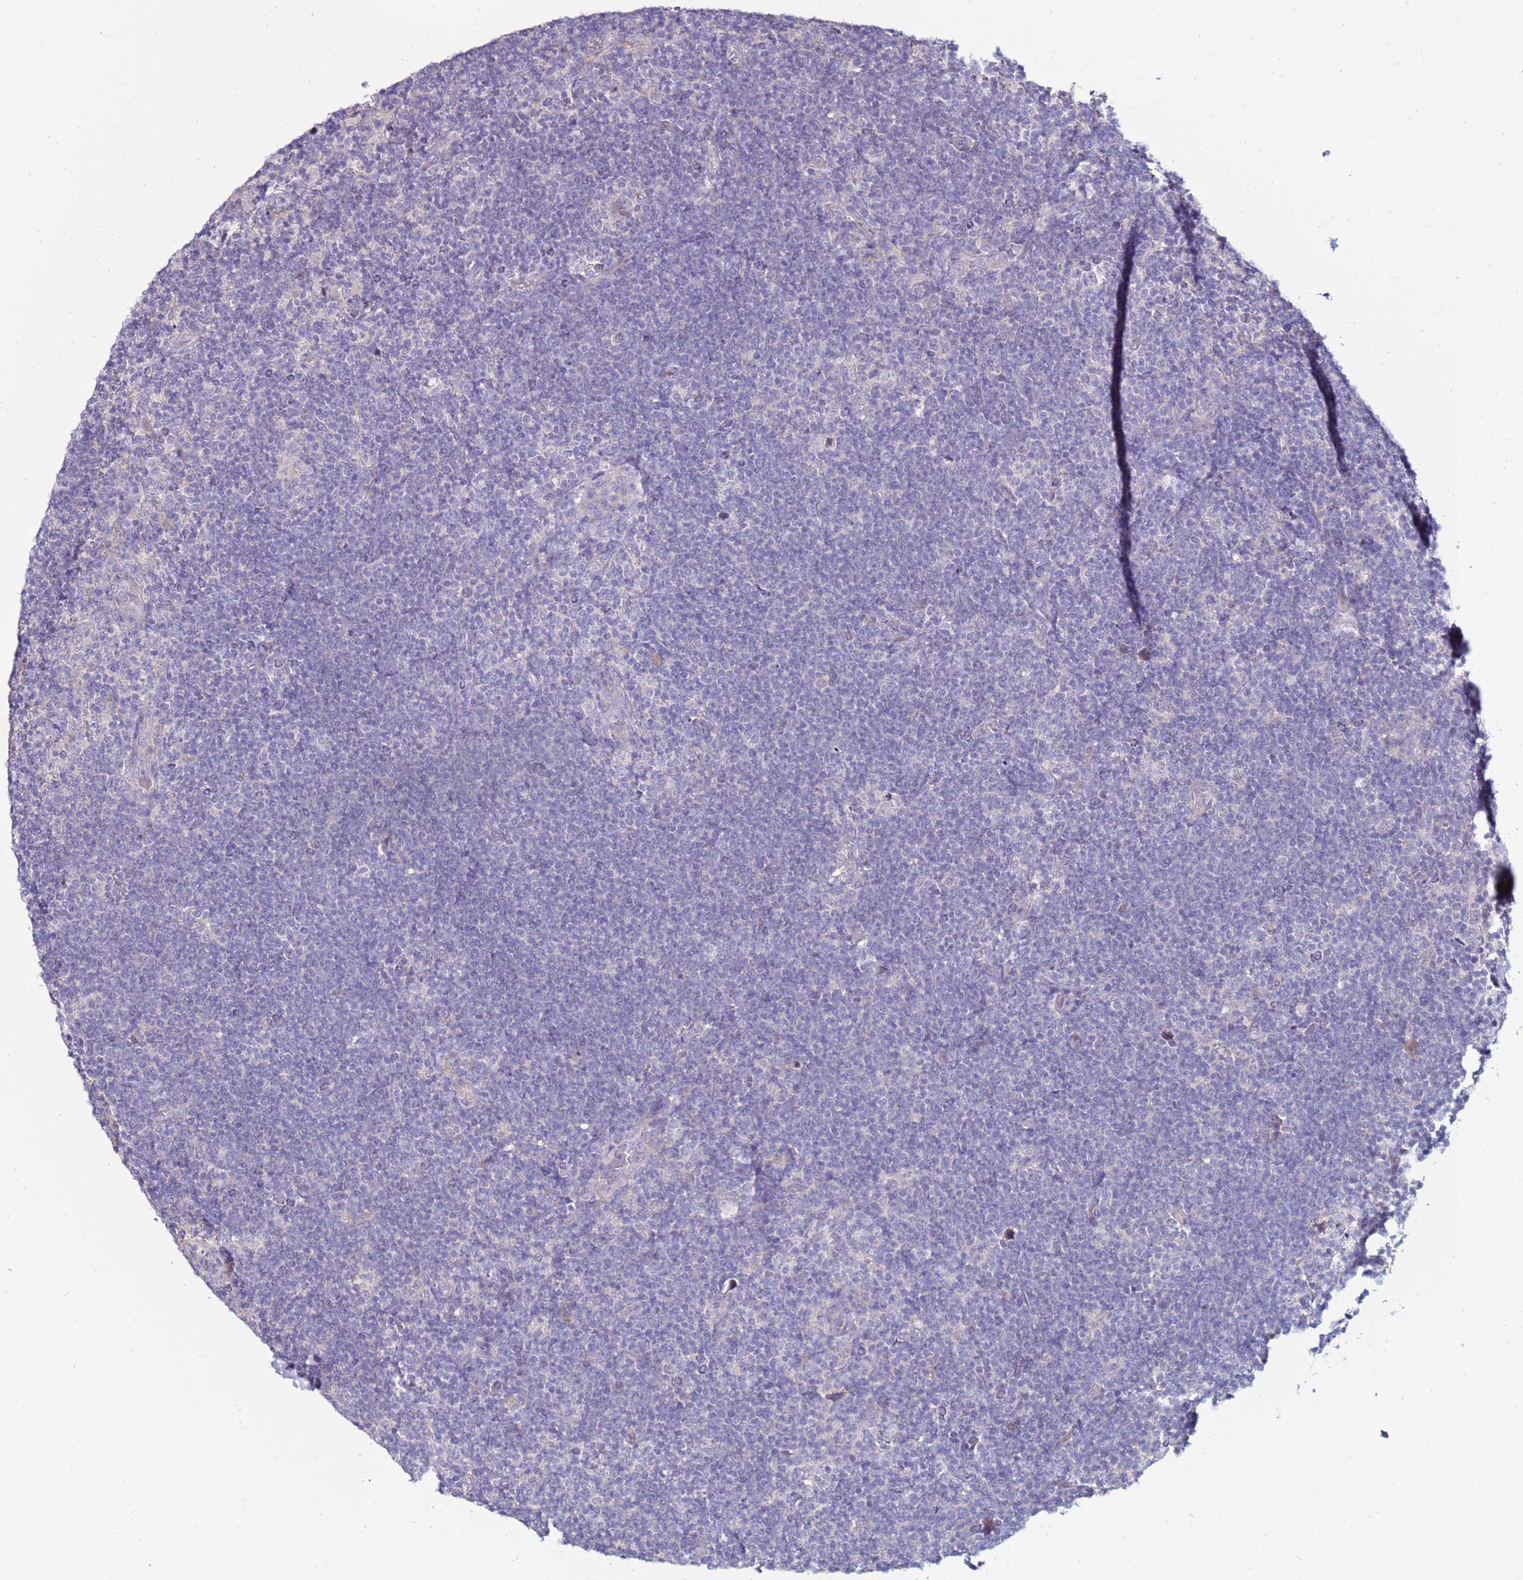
{"staining": {"intensity": "negative", "quantity": "none", "location": "none"}, "tissue": "lymphoma", "cell_type": "Tumor cells", "image_type": "cancer", "snomed": [{"axis": "morphology", "description": "Hodgkin's disease, NOS"}, {"axis": "topography", "description": "Lymph node"}], "caption": "Immunohistochemical staining of human lymphoma exhibits no significant expression in tumor cells.", "gene": "GPN3", "patient": {"sex": "female", "age": 57}}